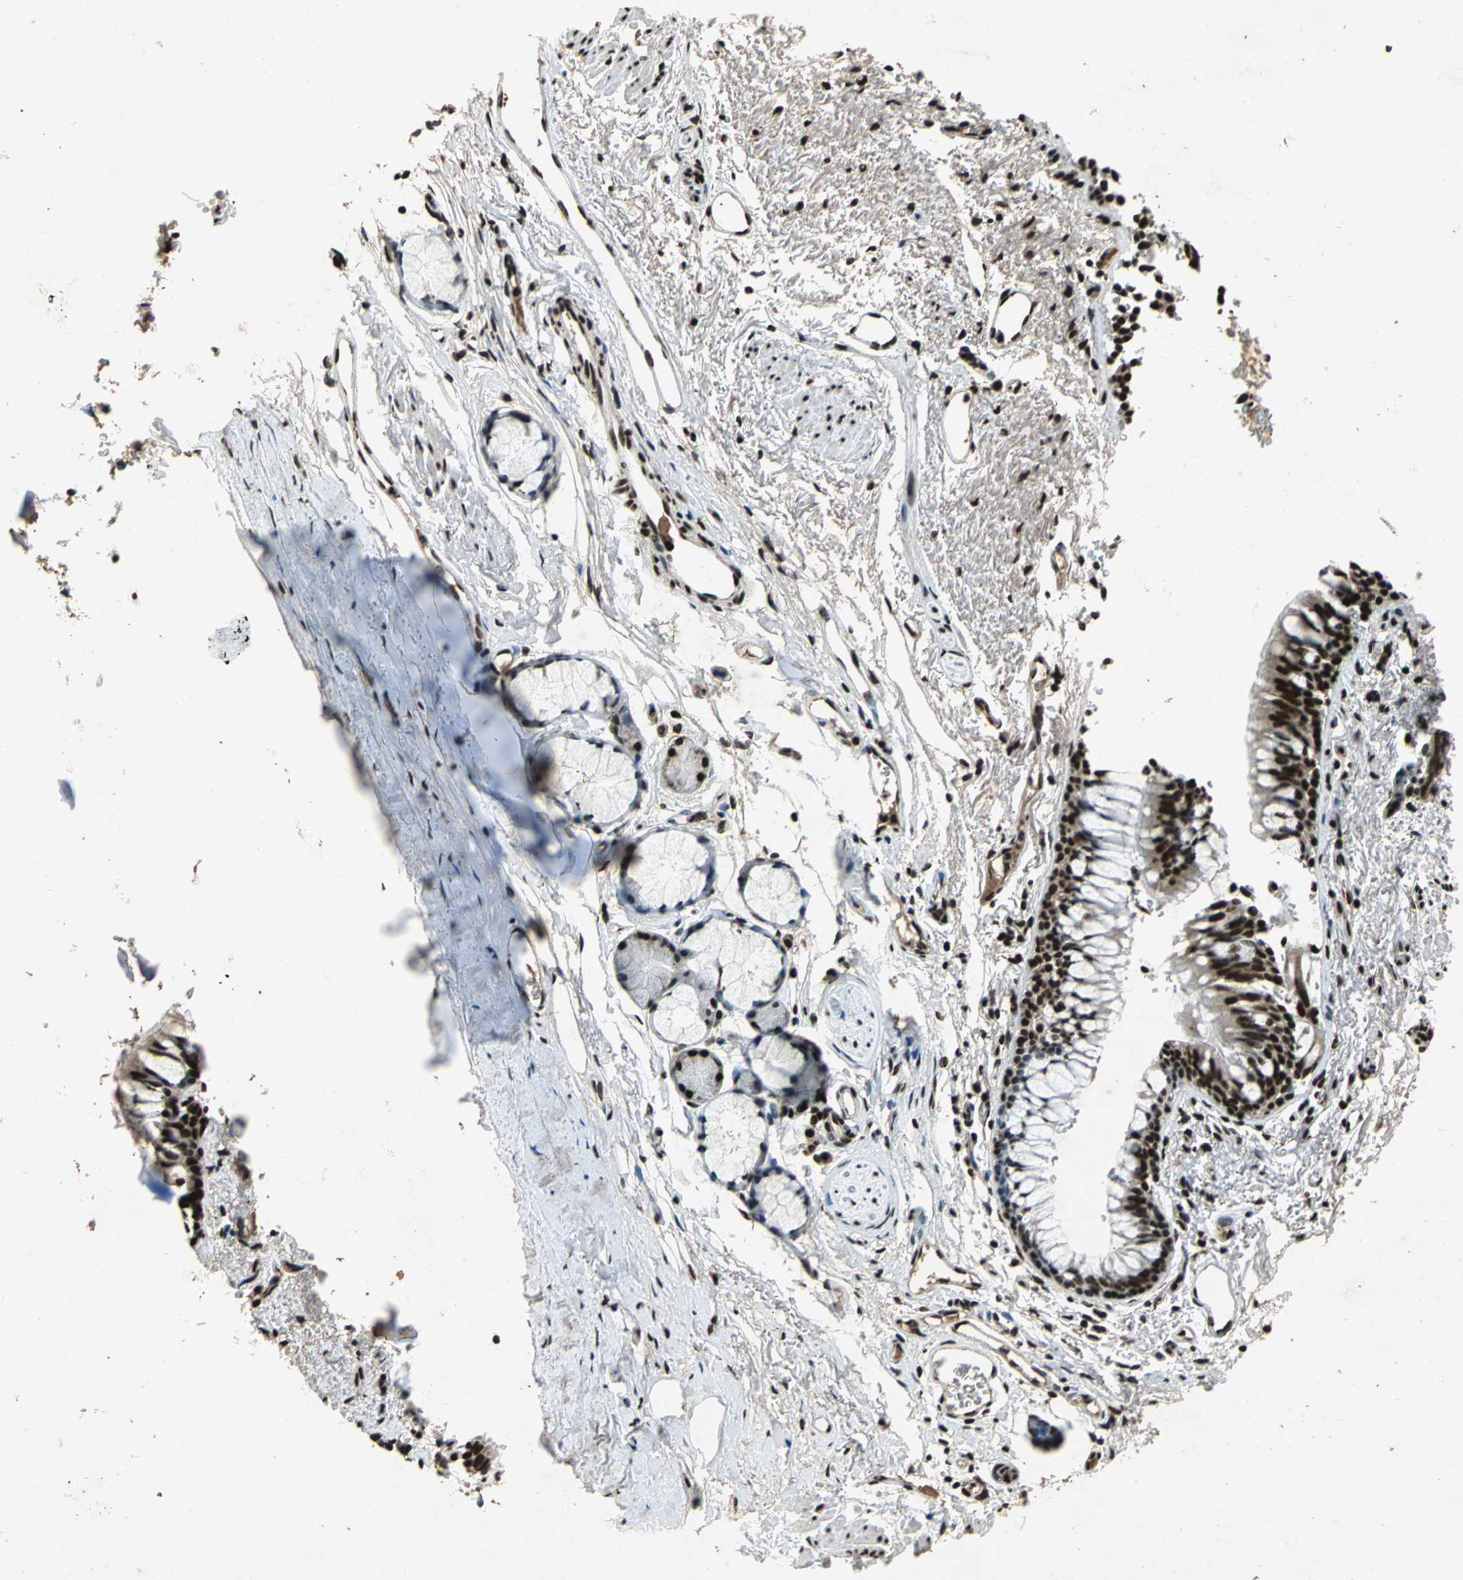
{"staining": {"intensity": "strong", "quantity": ">75%", "location": "cytoplasmic/membranous"}, "tissue": "bronchus", "cell_type": "Respiratory epithelial cells", "image_type": "normal", "snomed": [{"axis": "morphology", "description": "Normal tissue, NOS"}, {"axis": "topography", "description": "Bronchus"}], "caption": "Bronchus stained for a protein (brown) shows strong cytoplasmic/membranous positive expression in about >75% of respiratory epithelial cells.", "gene": "MTA2", "patient": {"sex": "female", "age": 73}}